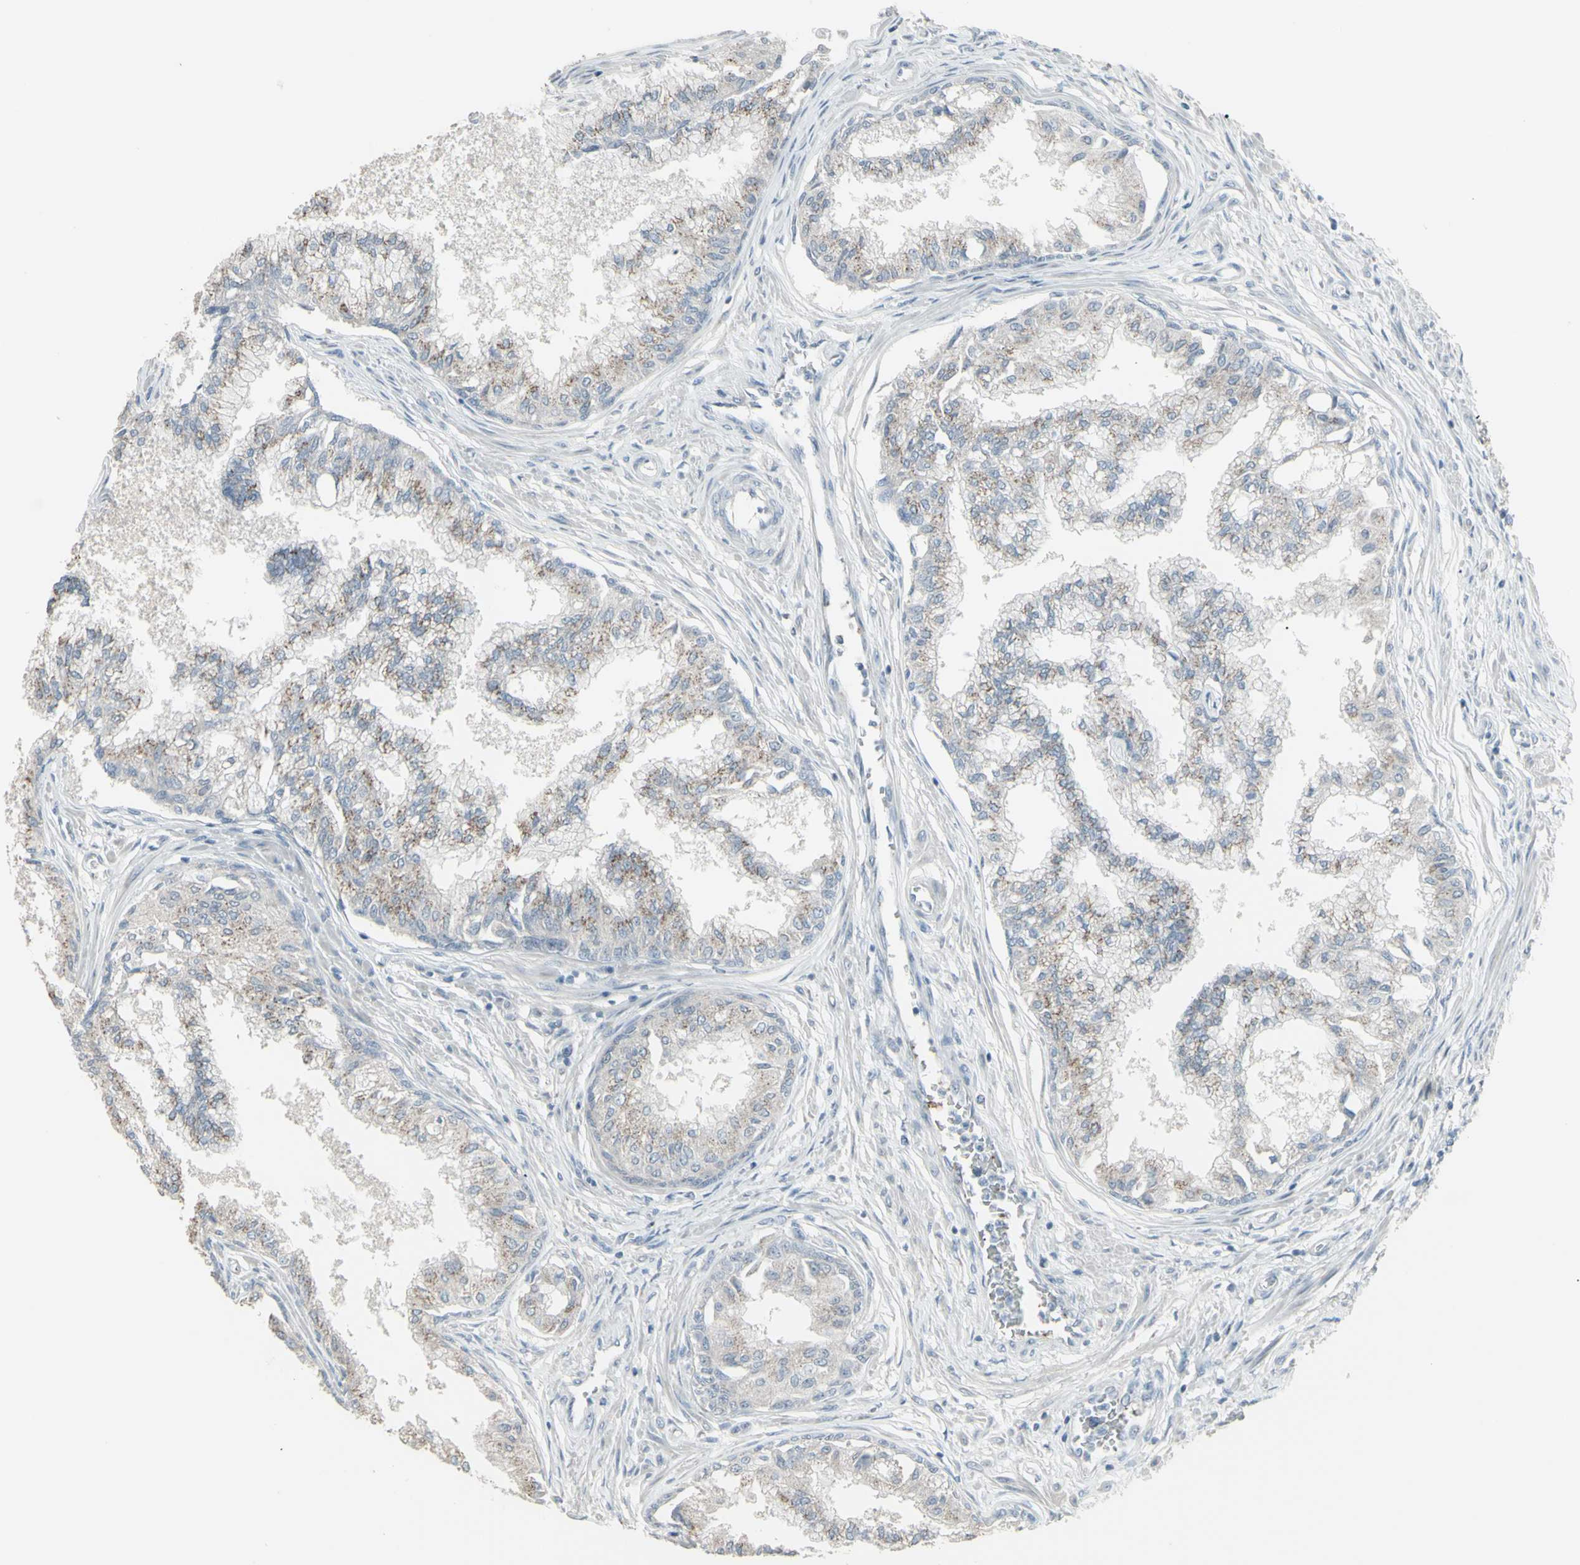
{"staining": {"intensity": "weak", "quantity": "25%-75%", "location": "cytoplasmic/membranous"}, "tissue": "prostate", "cell_type": "Glandular cells", "image_type": "normal", "snomed": [{"axis": "morphology", "description": "Normal tissue, NOS"}, {"axis": "topography", "description": "Prostate"}, {"axis": "topography", "description": "Seminal veicle"}], "caption": "Immunohistochemistry (IHC) of normal human prostate reveals low levels of weak cytoplasmic/membranous positivity in about 25%-75% of glandular cells.", "gene": "CD79B", "patient": {"sex": "male", "age": 60}}